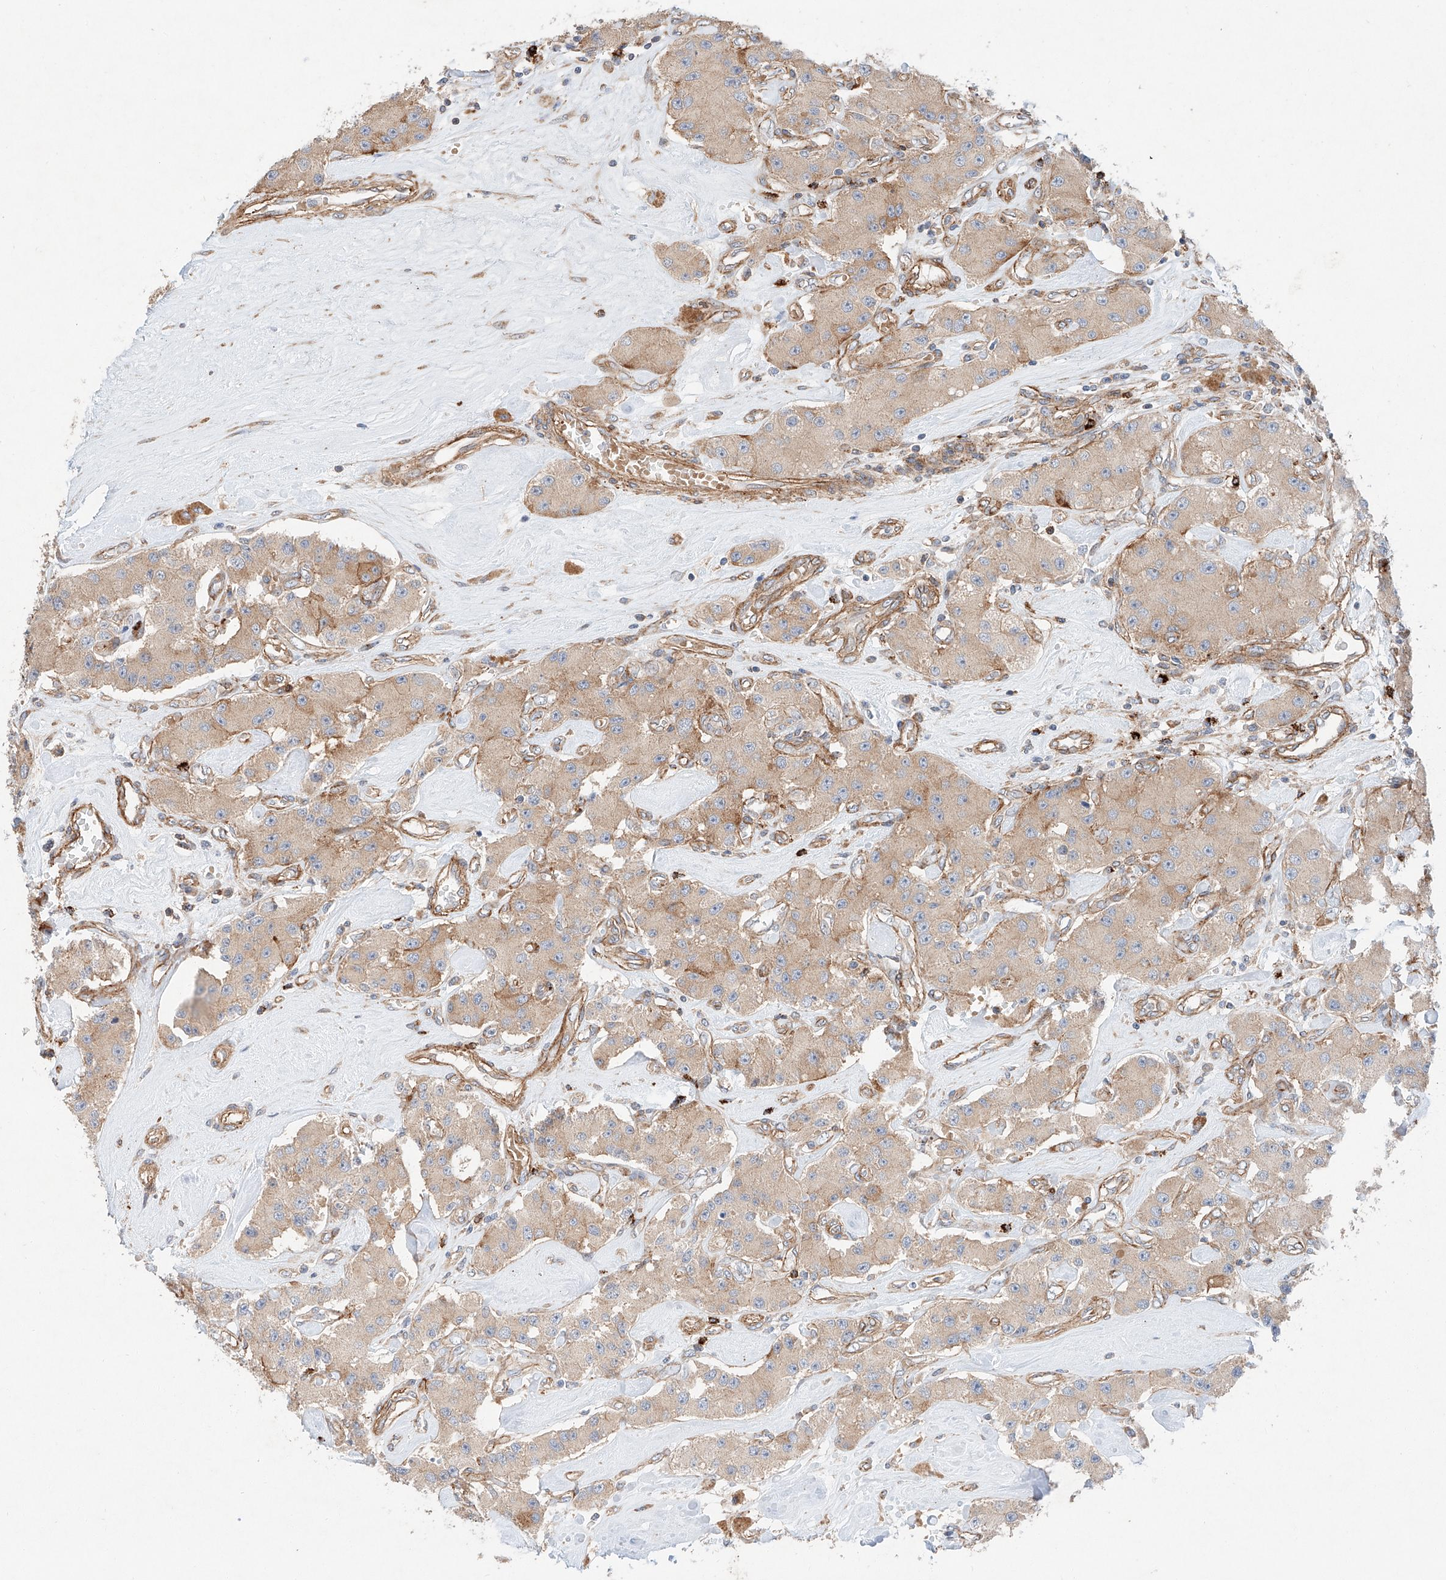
{"staining": {"intensity": "weak", "quantity": "25%-75%", "location": "cytoplasmic/membranous"}, "tissue": "carcinoid", "cell_type": "Tumor cells", "image_type": "cancer", "snomed": [{"axis": "morphology", "description": "Carcinoid, malignant, NOS"}, {"axis": "topography", "description": "Pancreas"}], "caption": "Brown immunohistochemical staining in carcinoid (malignant) shows weak cytoplasmic/membranous positivity in approximately 25%-75% of tumor cells.", "gene": "MINDY4", "patient": {"sex": "male", "age": 41}}